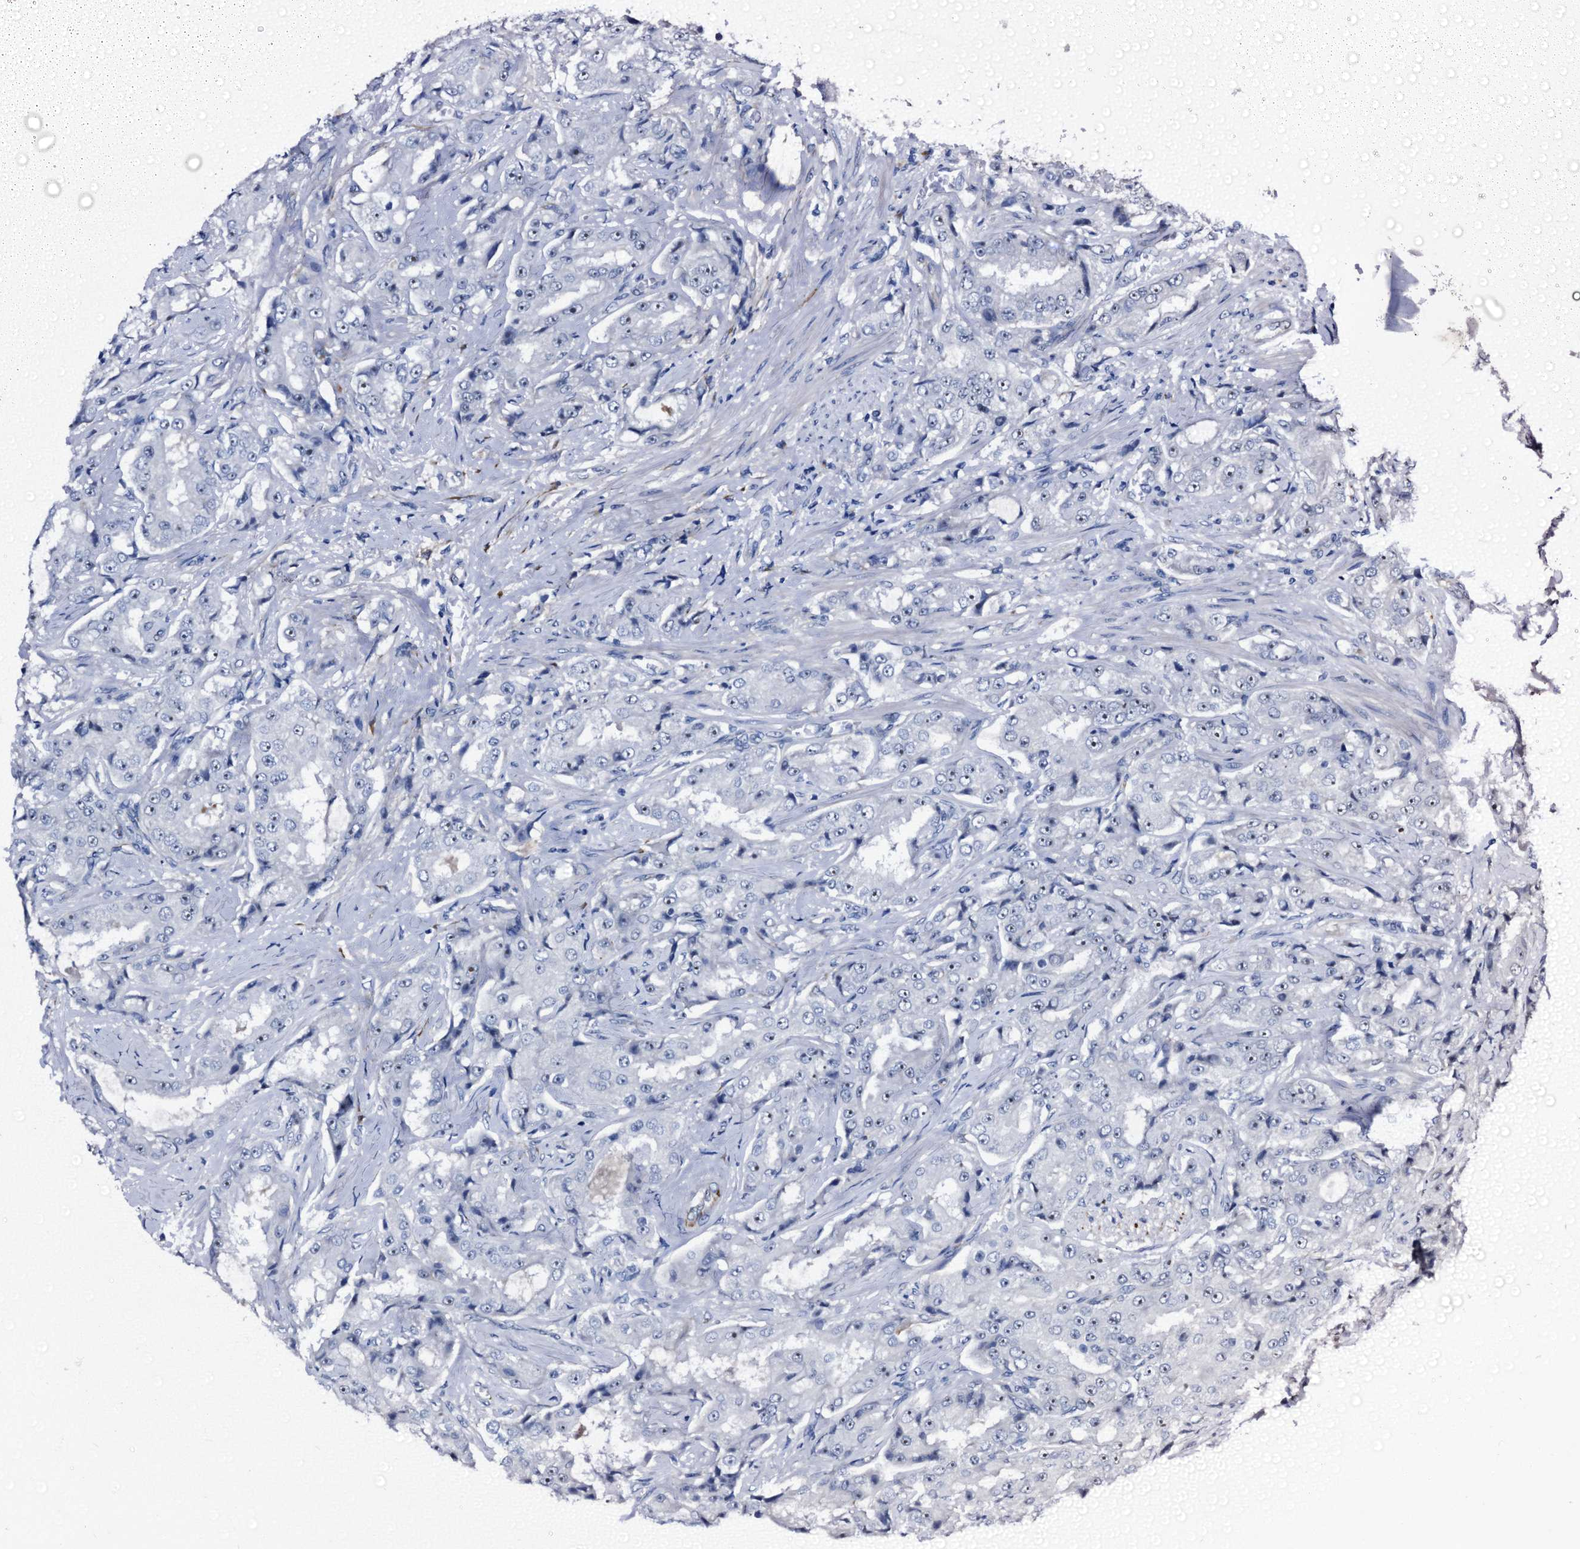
{"staining": {"intensity": "weak", "quantity": "<25%", "location": "nuclear"}, "tissue": "prostate cancer", "cell_type": "Tumor cells", "image_type": "cancer", "snomed": [{"axis": "morphology", "description": "Adenocarcinoma, High grade"}, {"axis": "topography", "description": "Prostate"}], "caption": "A photomicrograph of adenocarcinoma (high-grade) (prostate) stained for a protein shows no brown staining in tumor cells.", "gene": "EMG1", "patient": {"sex": "male", "age": 73}}